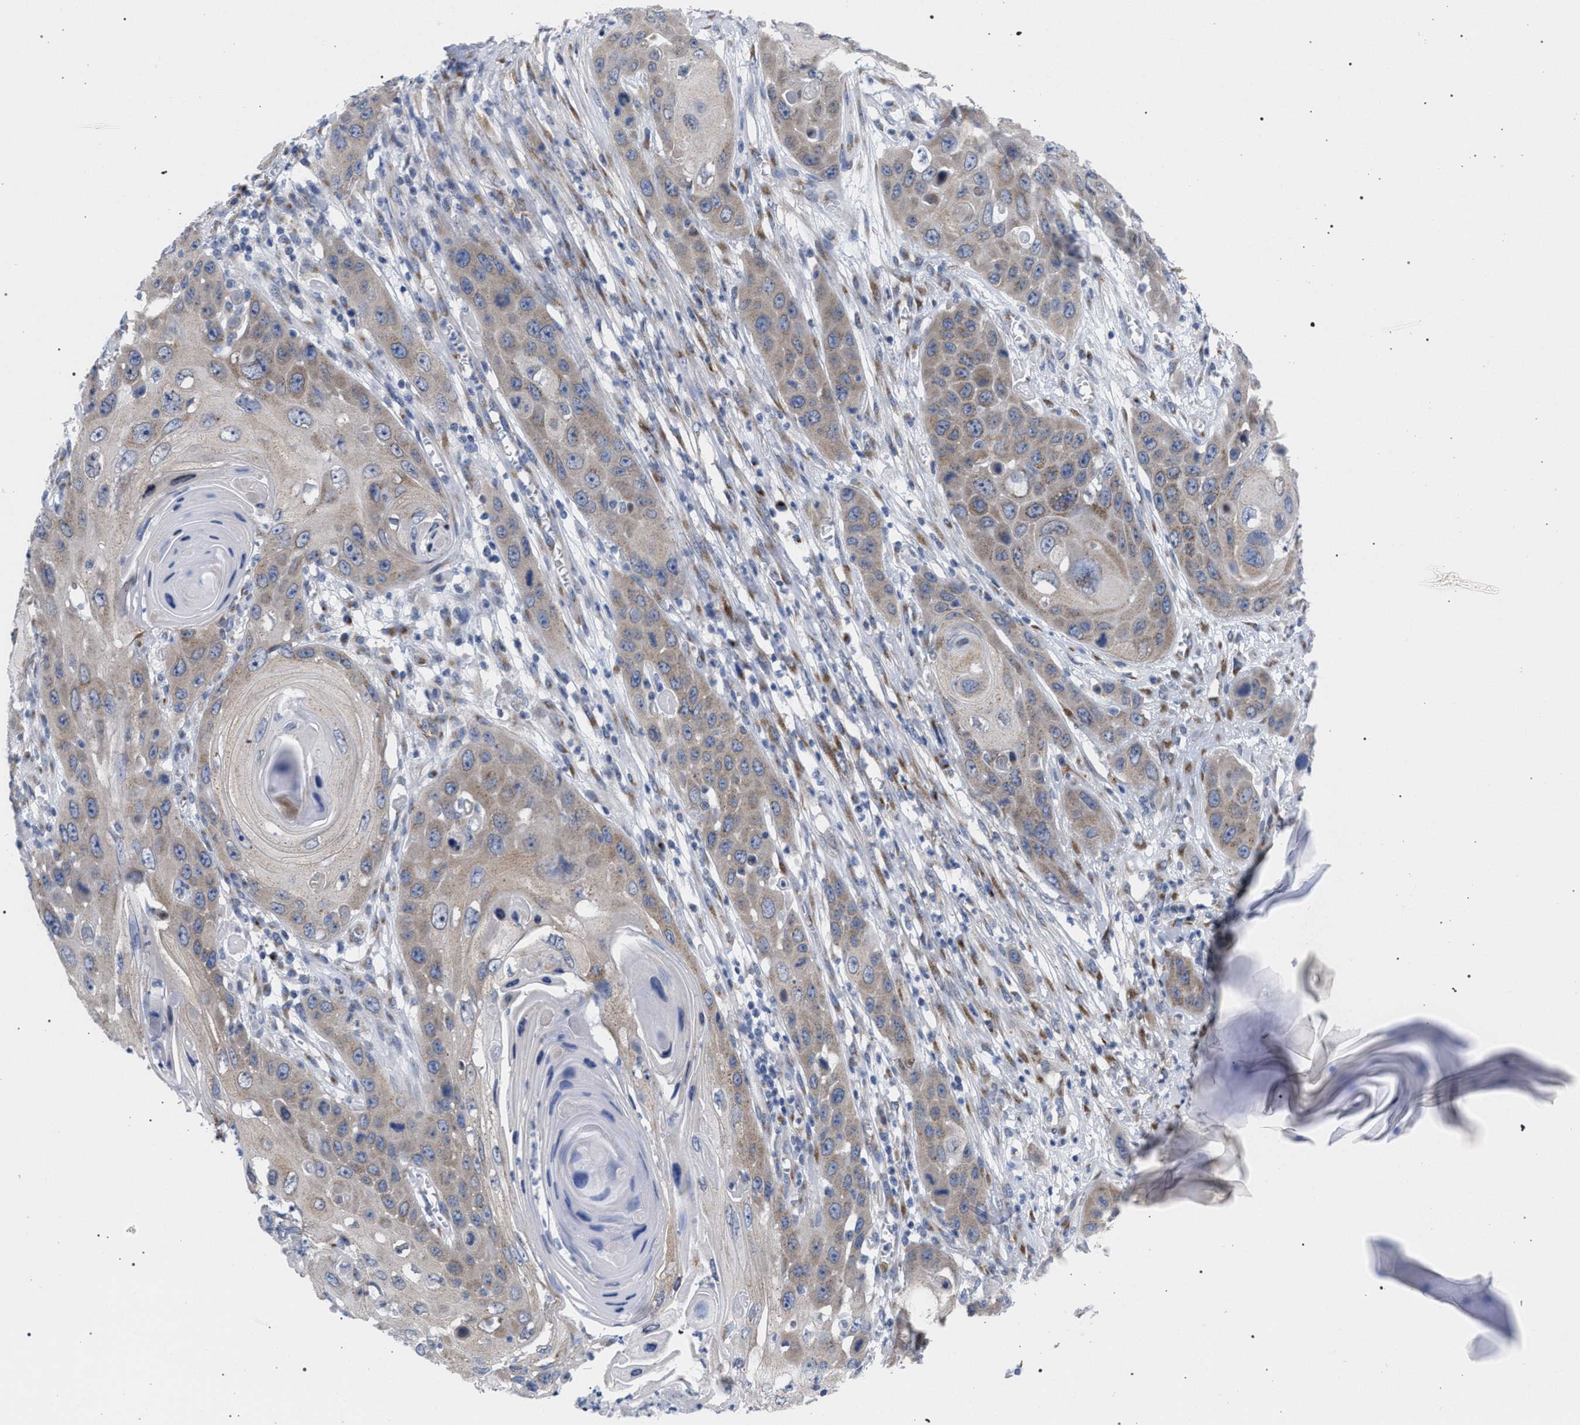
{"staining": {"intensity": "weak", "quantity": ">75%", "location": "cytoplasmic/membranous"}, "tissue": "skin cancer", "cell_type": "Tumor cells", "image_type": "cancer", "snomed": [{"axis": "morphology", "description": "Squamous cell carcinoma, NOS"}, {"axis": "topography", "description": "Skin"}], "caption": "The photomicrograph demonstrates a brown stain indicating the presence of a protein in the cytoplasmic/membranous of tumor cells in skin cancer (squamous cell carcinoma).", "gene": "GOLGA2", "patient": {"sex": "male", "age": 55}}